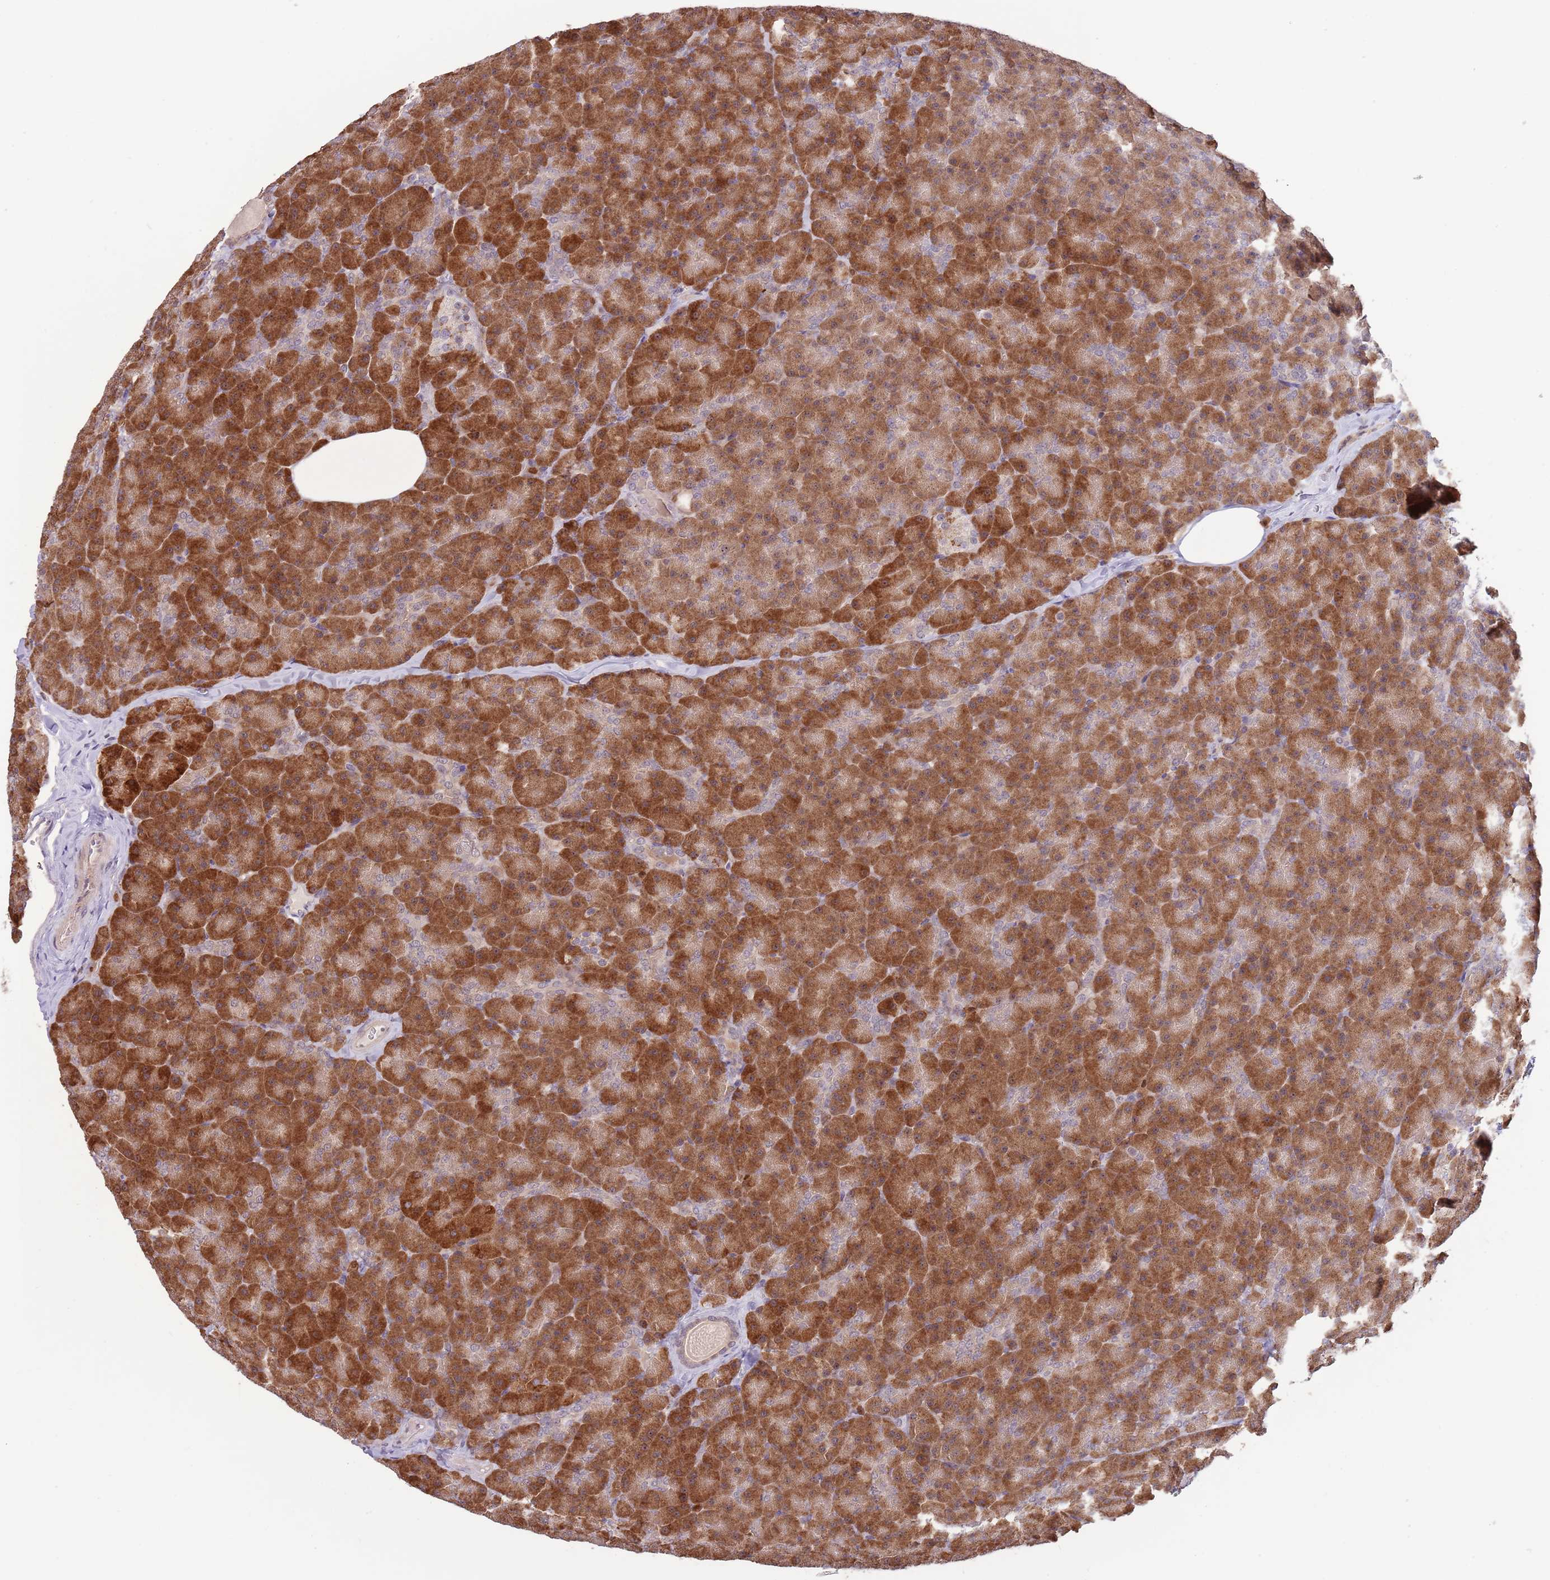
{"staining": {"intensity": "strong", "quantity": ">75%", "location": "cytoplasmic/membranous,nuclear"}, "tissue": "pancreas", "cell_type": "Exocrine glandular cells", "image_type": "normal", "snomed": [{"axis": "morphology", "description": "Normal tissue, NOS"}, {"axis": "topography", "description": "Pancreas"}], "caption": "Pancreas stained with immunohistochemistry (IHC) demonstrates strong cytoplasmic/membranous,nuclear staining in about >75% of exocrine glandular cells. The protein of interest is shown in brown color, while the nuclei are stained blue.", "gene": "CCNJL", "patient": {"sex": "male", "age": 36}}